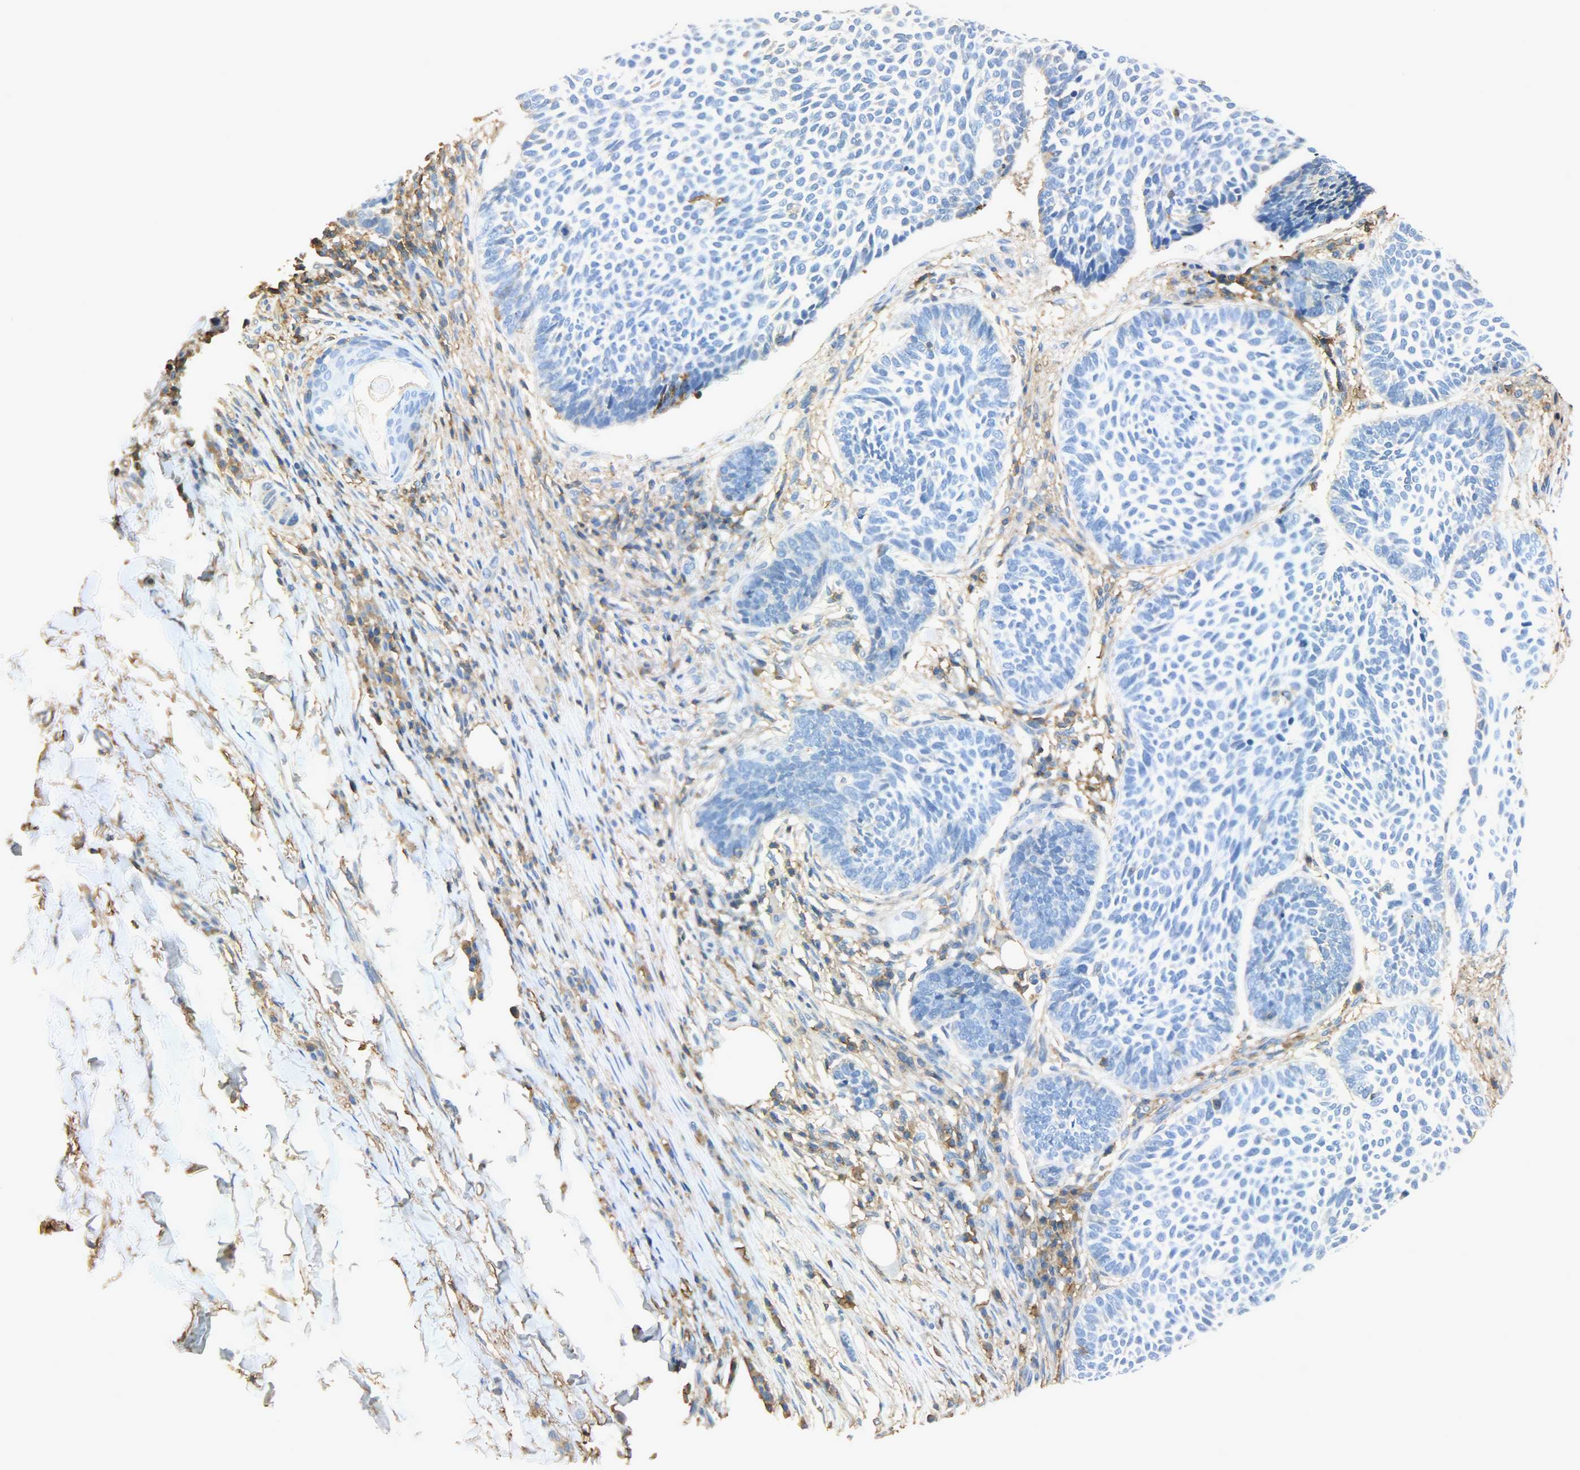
{"staining": {"intensity": "negative", "quantity": "none", "location": "none"}, "tissue": "skin cancer", "cell_type": "Tumor cells", "image_type": "cancer", "snomed": [{"axis": "morphology", "description": "Normal tissue, NOS"}, {"axis": "morphology", "description": "Basal cell carcinoma"}, {"axis": "topography", "description": "Skin"}], "caption": "Tumor cells are negative for protein expression in human skin cancer. (Immunohistochemistry (ihc), brightfield microscopy, high magnification).", "gene": "ANXA6", "patient": {"sex": "male", "age": 87}}